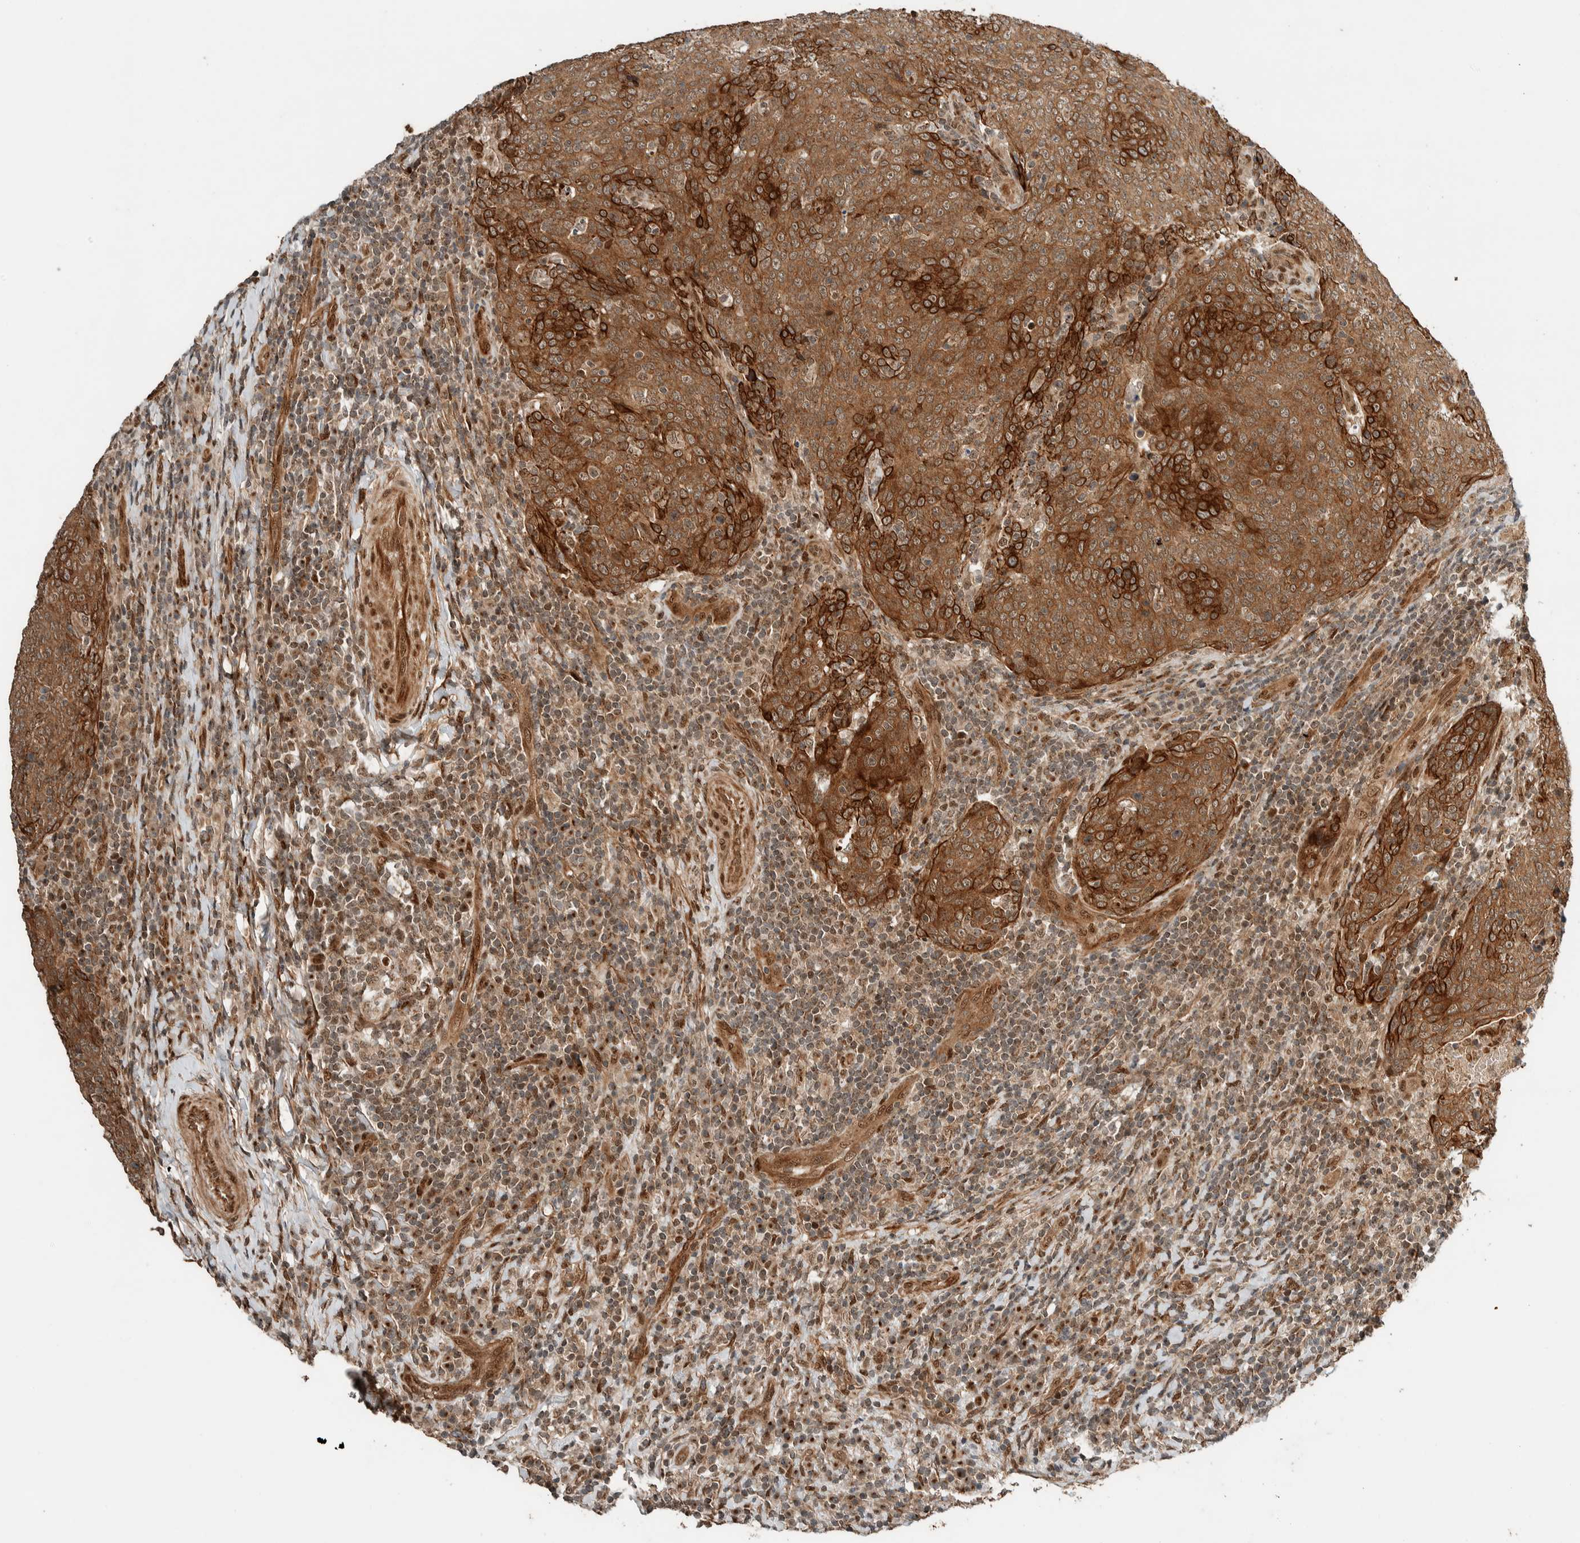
{"staining": {"intensity": "strong", "quantity": ">75%", "location": "cytoplasmic/membranous"}, "tissue": "head and neck cancer", "cell_type": "Tumor cells", "image_type": "cancer", "snomed": [{"axis": "morphology", "description": "Squamous cell carcinoma, NOS"}, {"axis": "morphology", "description": "Squamous cell carcinoma, metastatic, NOS"}, {"axis": "topography", "description": "Lymph node"}, {"axis": "topography", "description": "Head-Neck"}], "caption": "Head and neck cancer (metastatic squamous cell carcinoma) stained for a protein (brown) shows strong cytoplasmic/membranous positive expression in approximately >75% of tumor cells.", "gene": "STXBP4", "patient": {"sex": "male", "age": 62}}